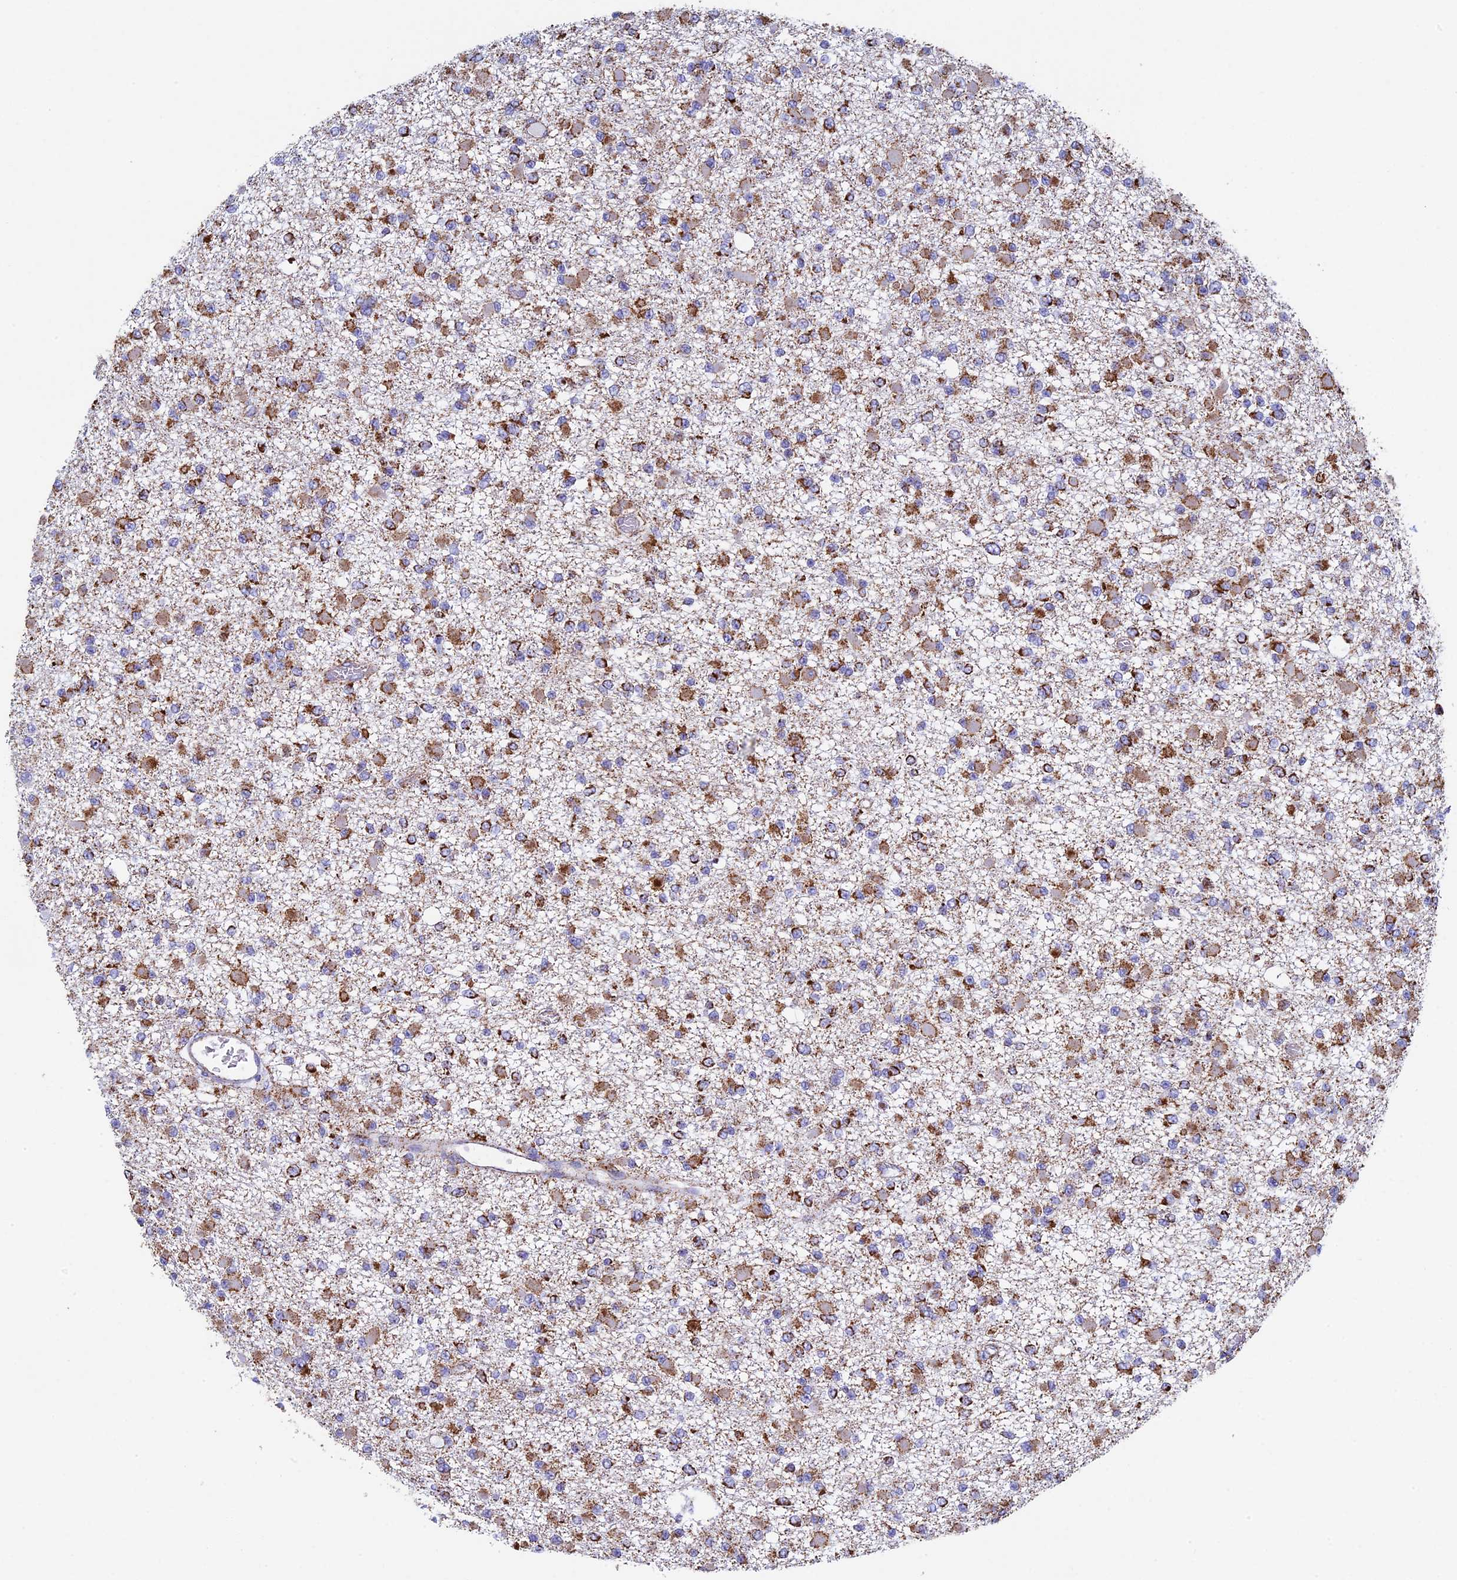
{"staining": {"intensity": "moderate", "quantity": ">75%", "location": "cytoplasmic/membranous"}, "tissue": "glioma", "cell_type": "Tumor cells", "image_type": "cancer", "snomed": [{"axis": "morphology", "description": "Glioma, malignant, Low grade"}, {"axis": "topography", "description": "Brain"}], "caption": "A brown stain labels moderate cytoplasmic/membranous staining of a protein in human glioma tumor cells. (DAB = brown stain, brightfield microscopy at high magnification).", "gene": "UQCRFS1", "patient": {"sex": "female", "age": 22}}